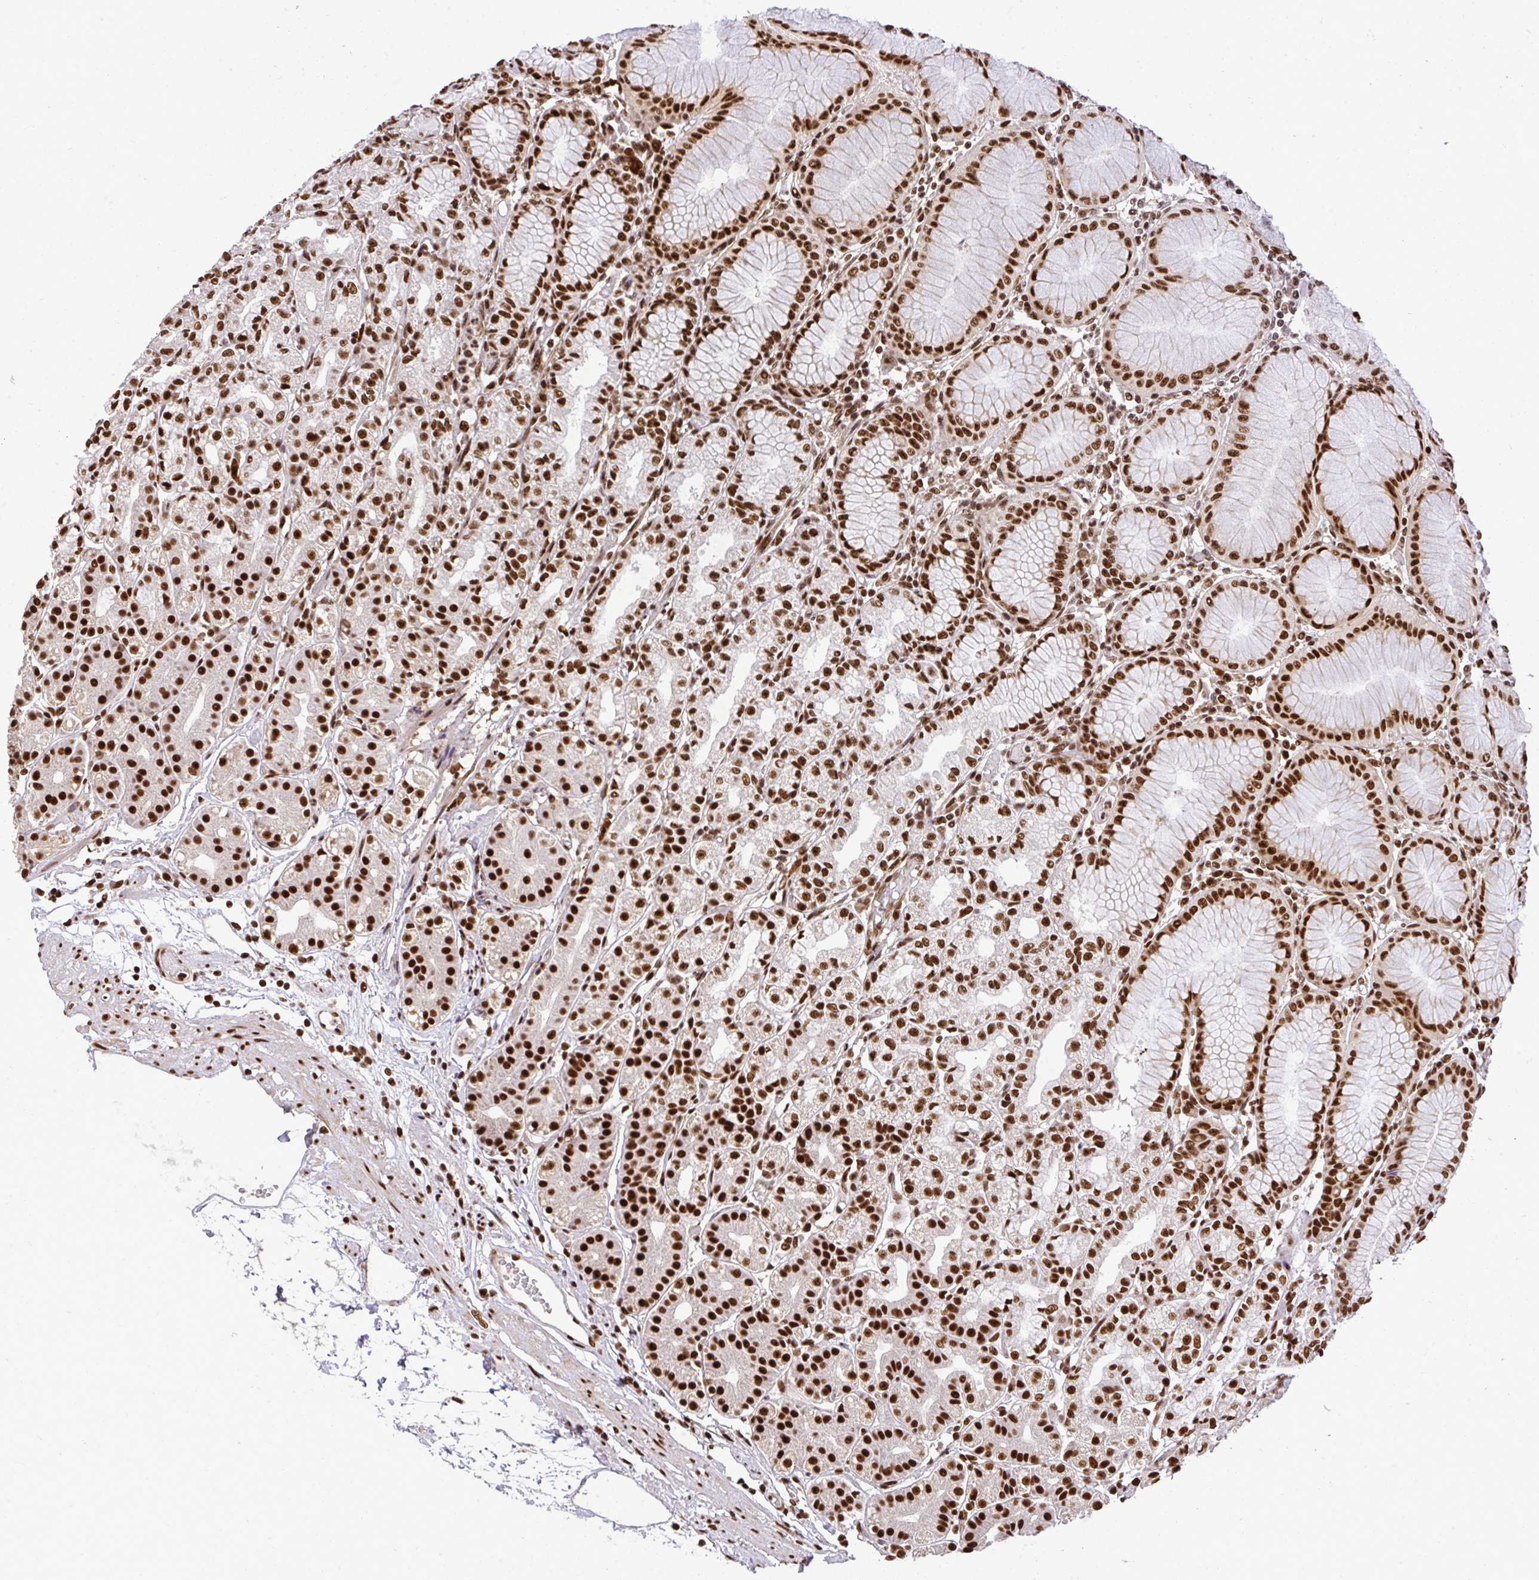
{"staining": {"intensity": "strong", "quantity": ">75%", "location": "nuclear"}, "tissue": "stomach", "cell_type": "Glandular cells", "image_type": "normal", "snomed": [{"axis": "morphology", "description": "Normal tissue, NOS"}, {"axis": "topography", "description": "Stomach"}], "caption": "There is high levels of strong nuclear positivity in glandular cells of normal stomach, as demonstrated by immunohistochemical staining (brown color).", "gene": "U2AF1L4", "patient": {"sex": "female", "age": 57}}